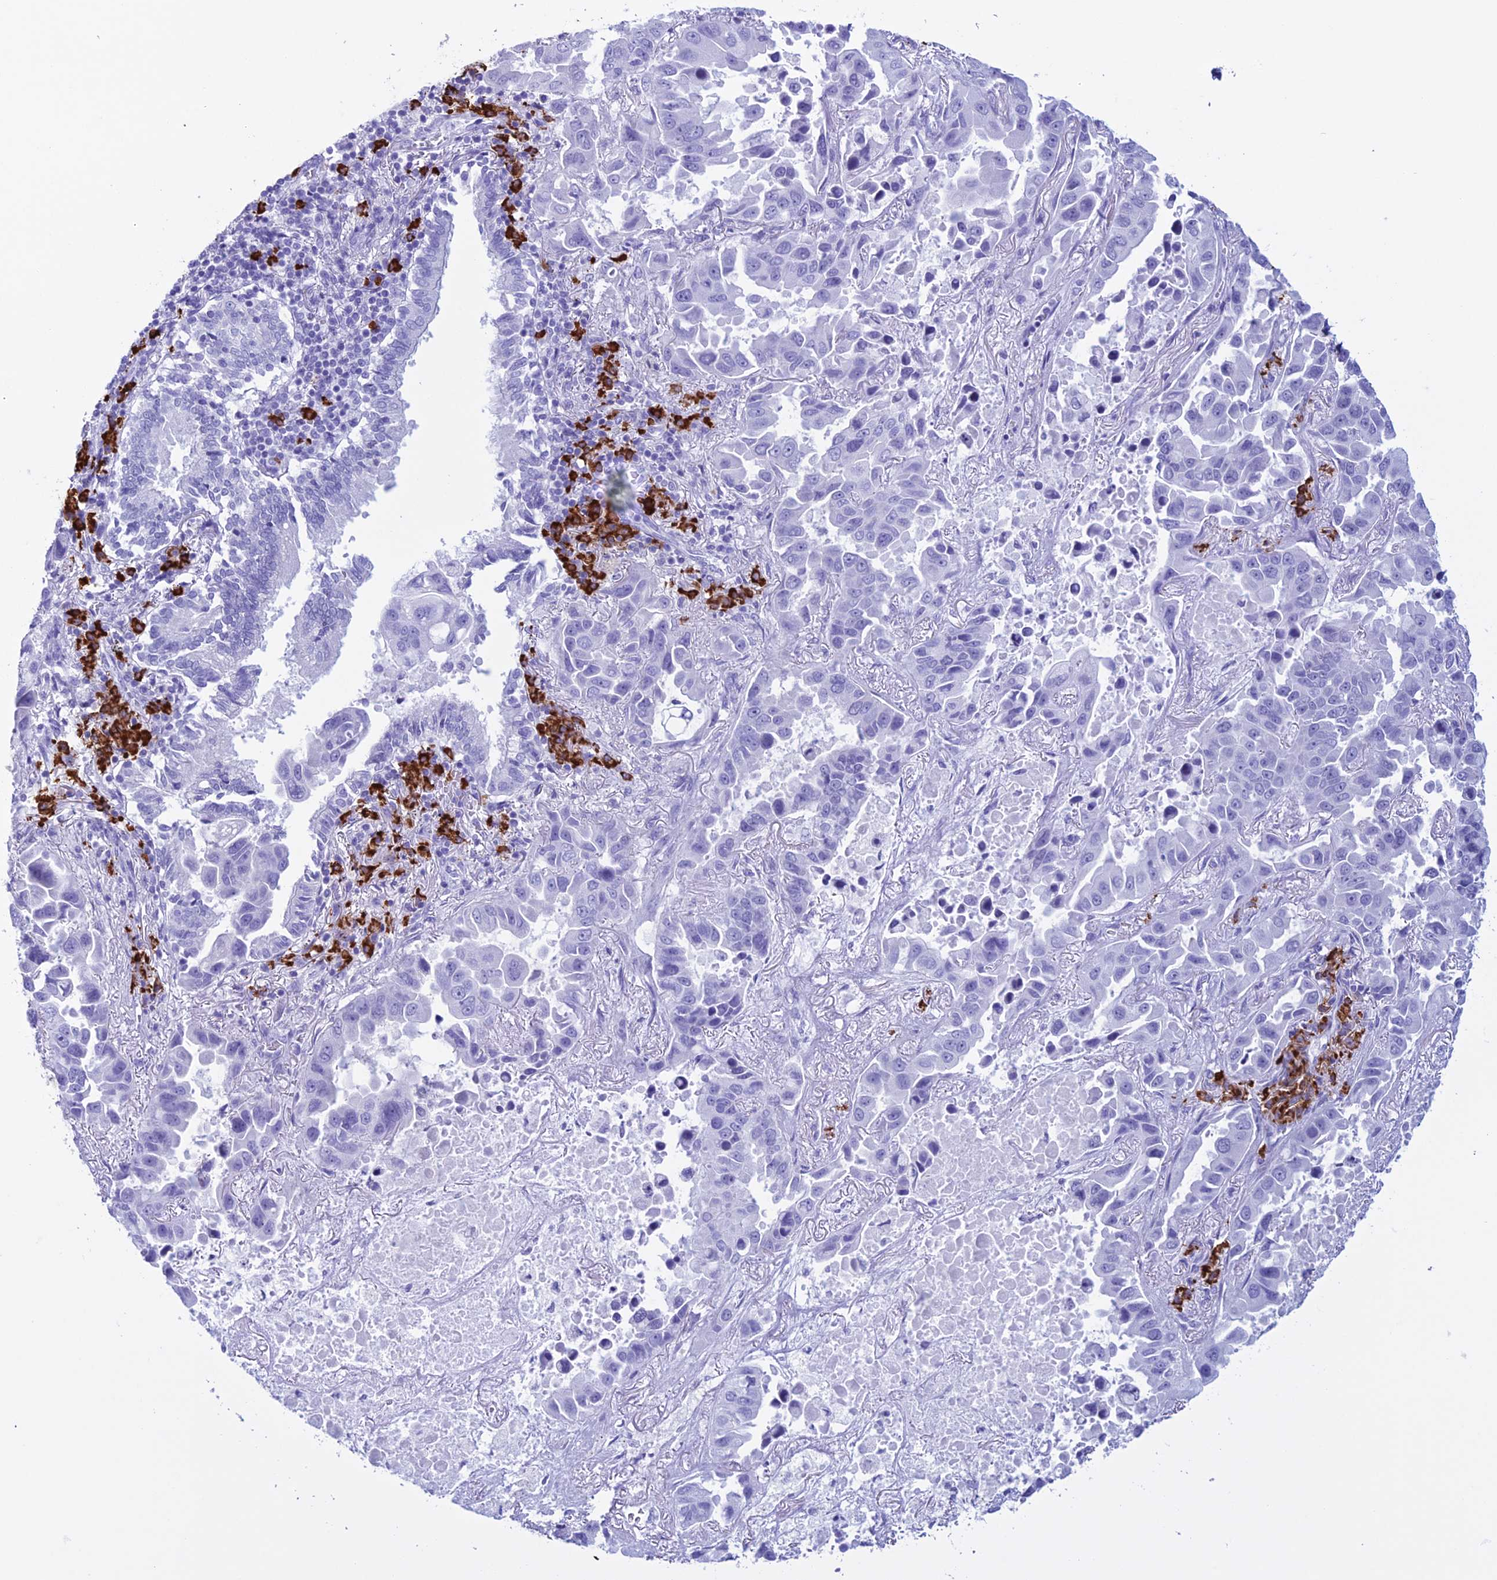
{"staining": {"intensity": "negative", "quantity": "none", "location": "none"}, "tissue": "lung cancer", "cell_type": "Tumor cells", "image_type": "cancer", "snomed": [{"axis": "morphology", "description": "Adenocarcinoma, NOS"}, {"axis": "topography", "description": "Lung"}], "caption": "This is an immunohistochemistry image of human lung adenocarcinoma. There is no staining in tumor cells.", "gene": "MZB1", "patient": {"sex": "male", "age": 64}}